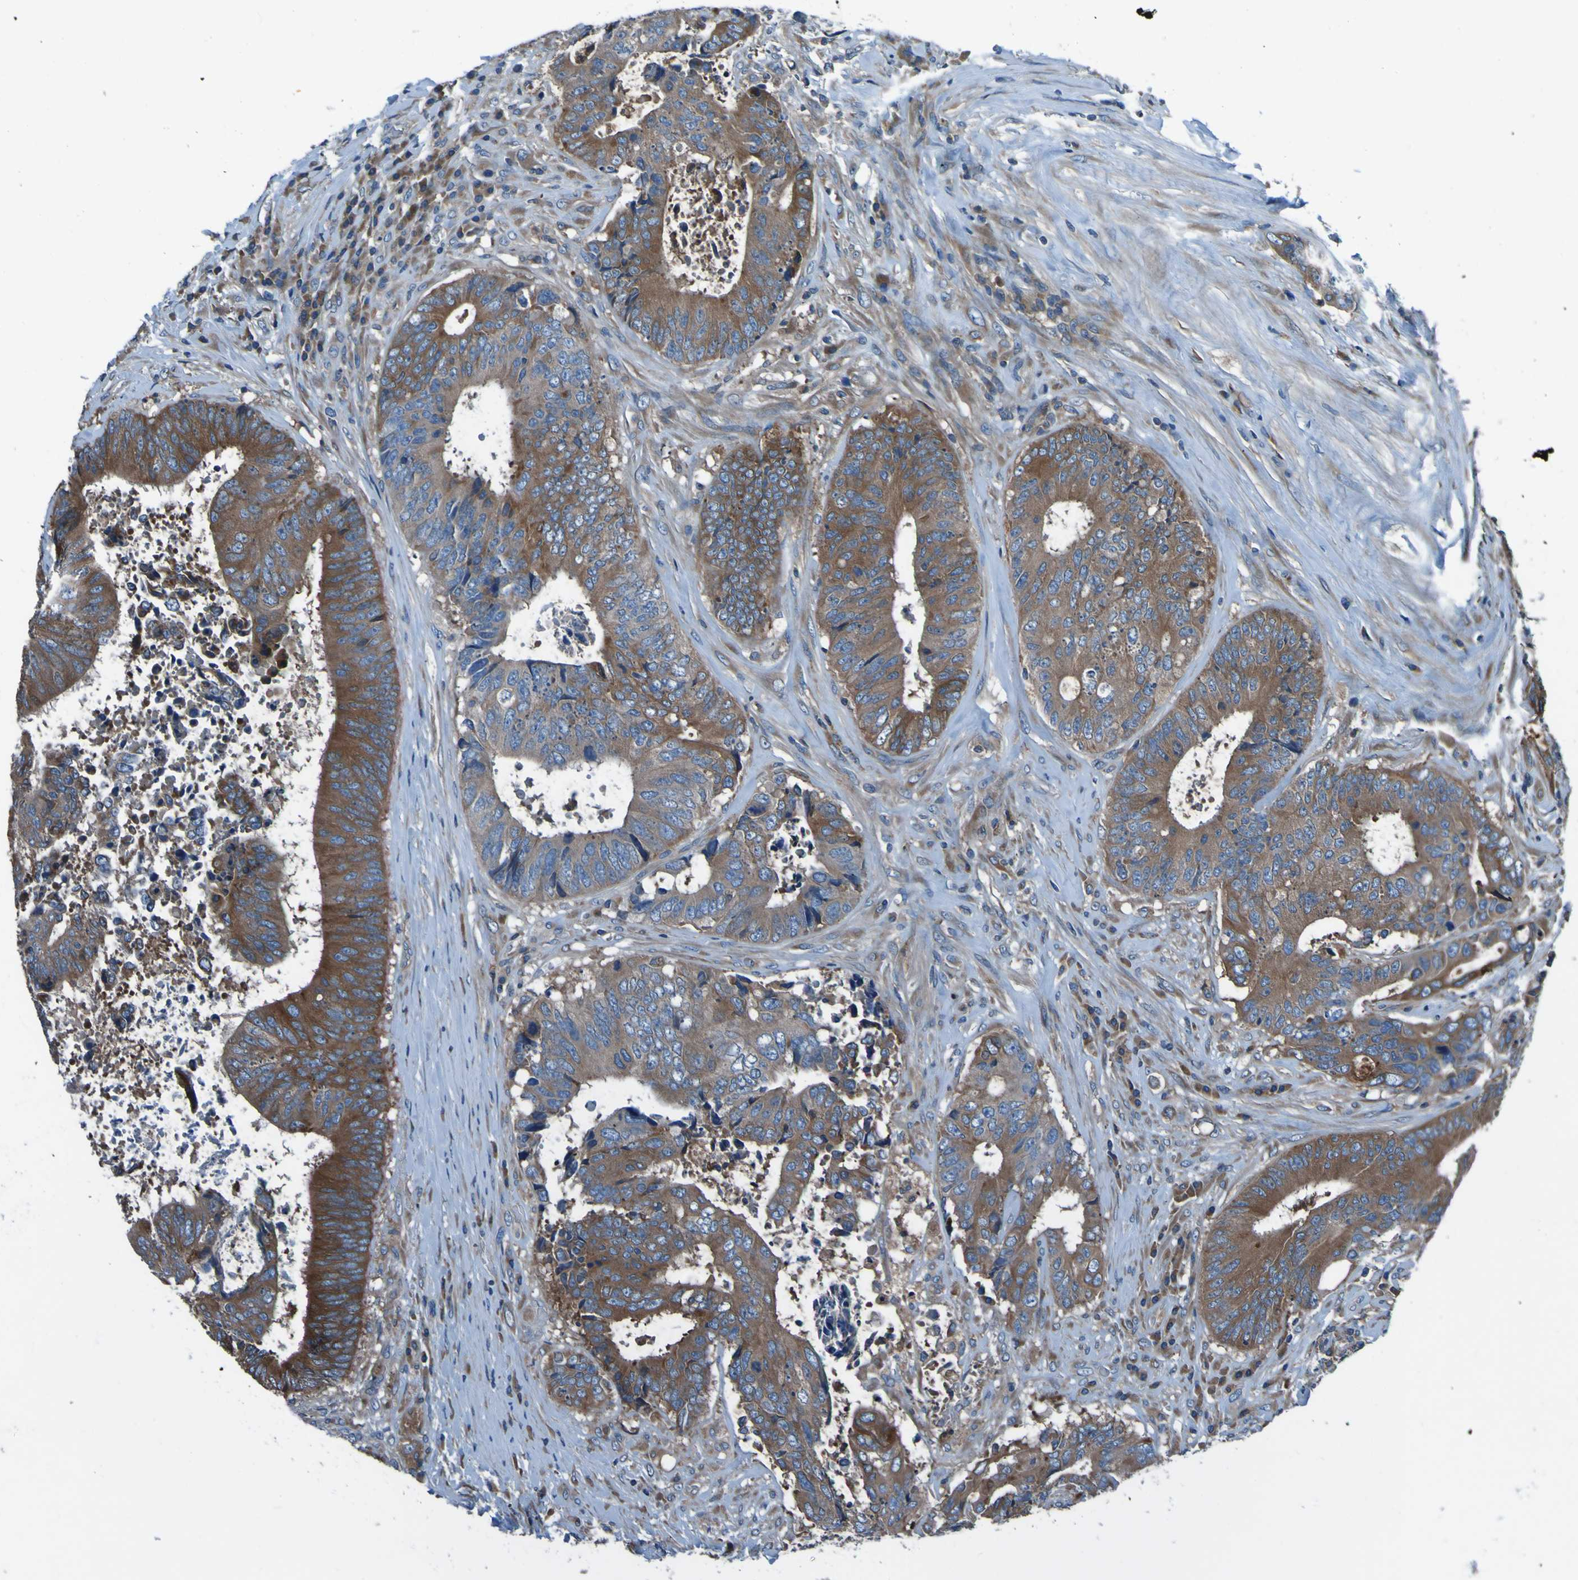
{"staining": {"intensity": "moderate", "quantity": ">75%", "location": "cytoplasmic/membranous"}, "tissue": "colorectal cancer", "cell_type": "Tumor cells", "image_type": "cancer", "snomed": [{"axis": "morphology", "description": "Adenocarcinoma, NOS"}, {"axis": "topography", "description": "Rectum"}], "caption": "Colorectal cancer stained for a protein demonstrates moderate cytoplasmic/membranous positivity in tumor cells.", "gene": "RAB5B", "patient": {"sex": "male", "age": 72}}